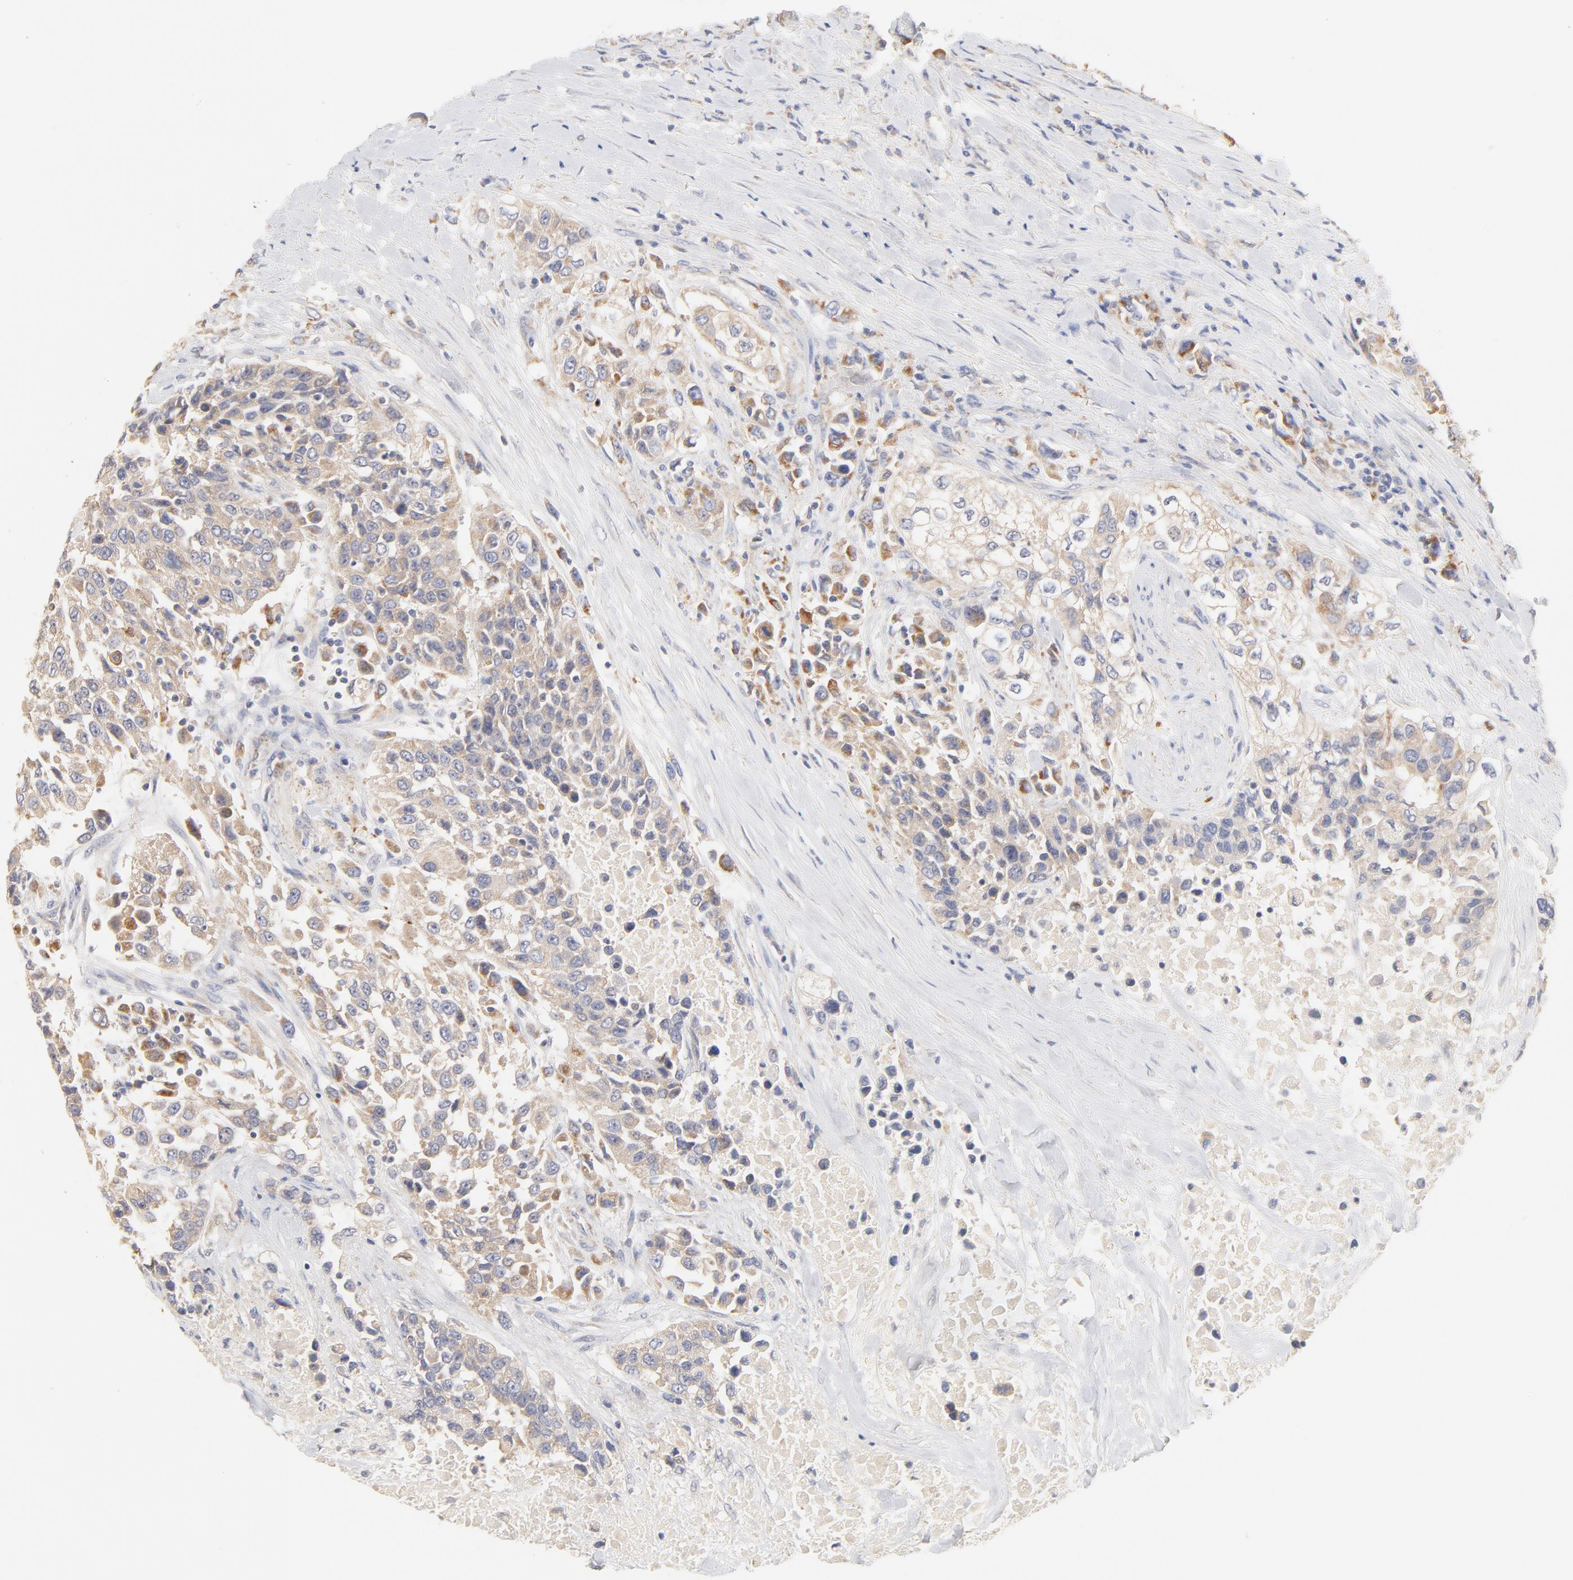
{"staining": {"intensity": "weak", "quantity": ">75%", "location": "cytoplasmic/membranous"}, "tissue": "urothelial cancer", "cell_type": "Tumor cells", "image_type": "cancer", "snomed": [{"axis": "morphology", "description": "Urothelial carcinoma, High grade"}, {"axis": "topography", "description": "Urinary bladder"}], "caption": "A photomicrograph of human urothelial carcinoma (high-grade) stained for a protein shows weak cytoplasmic/membranous brown staining in tumor cells.", "gene": "MTERF2", "patient": {"sex": "female", "age": 80}}